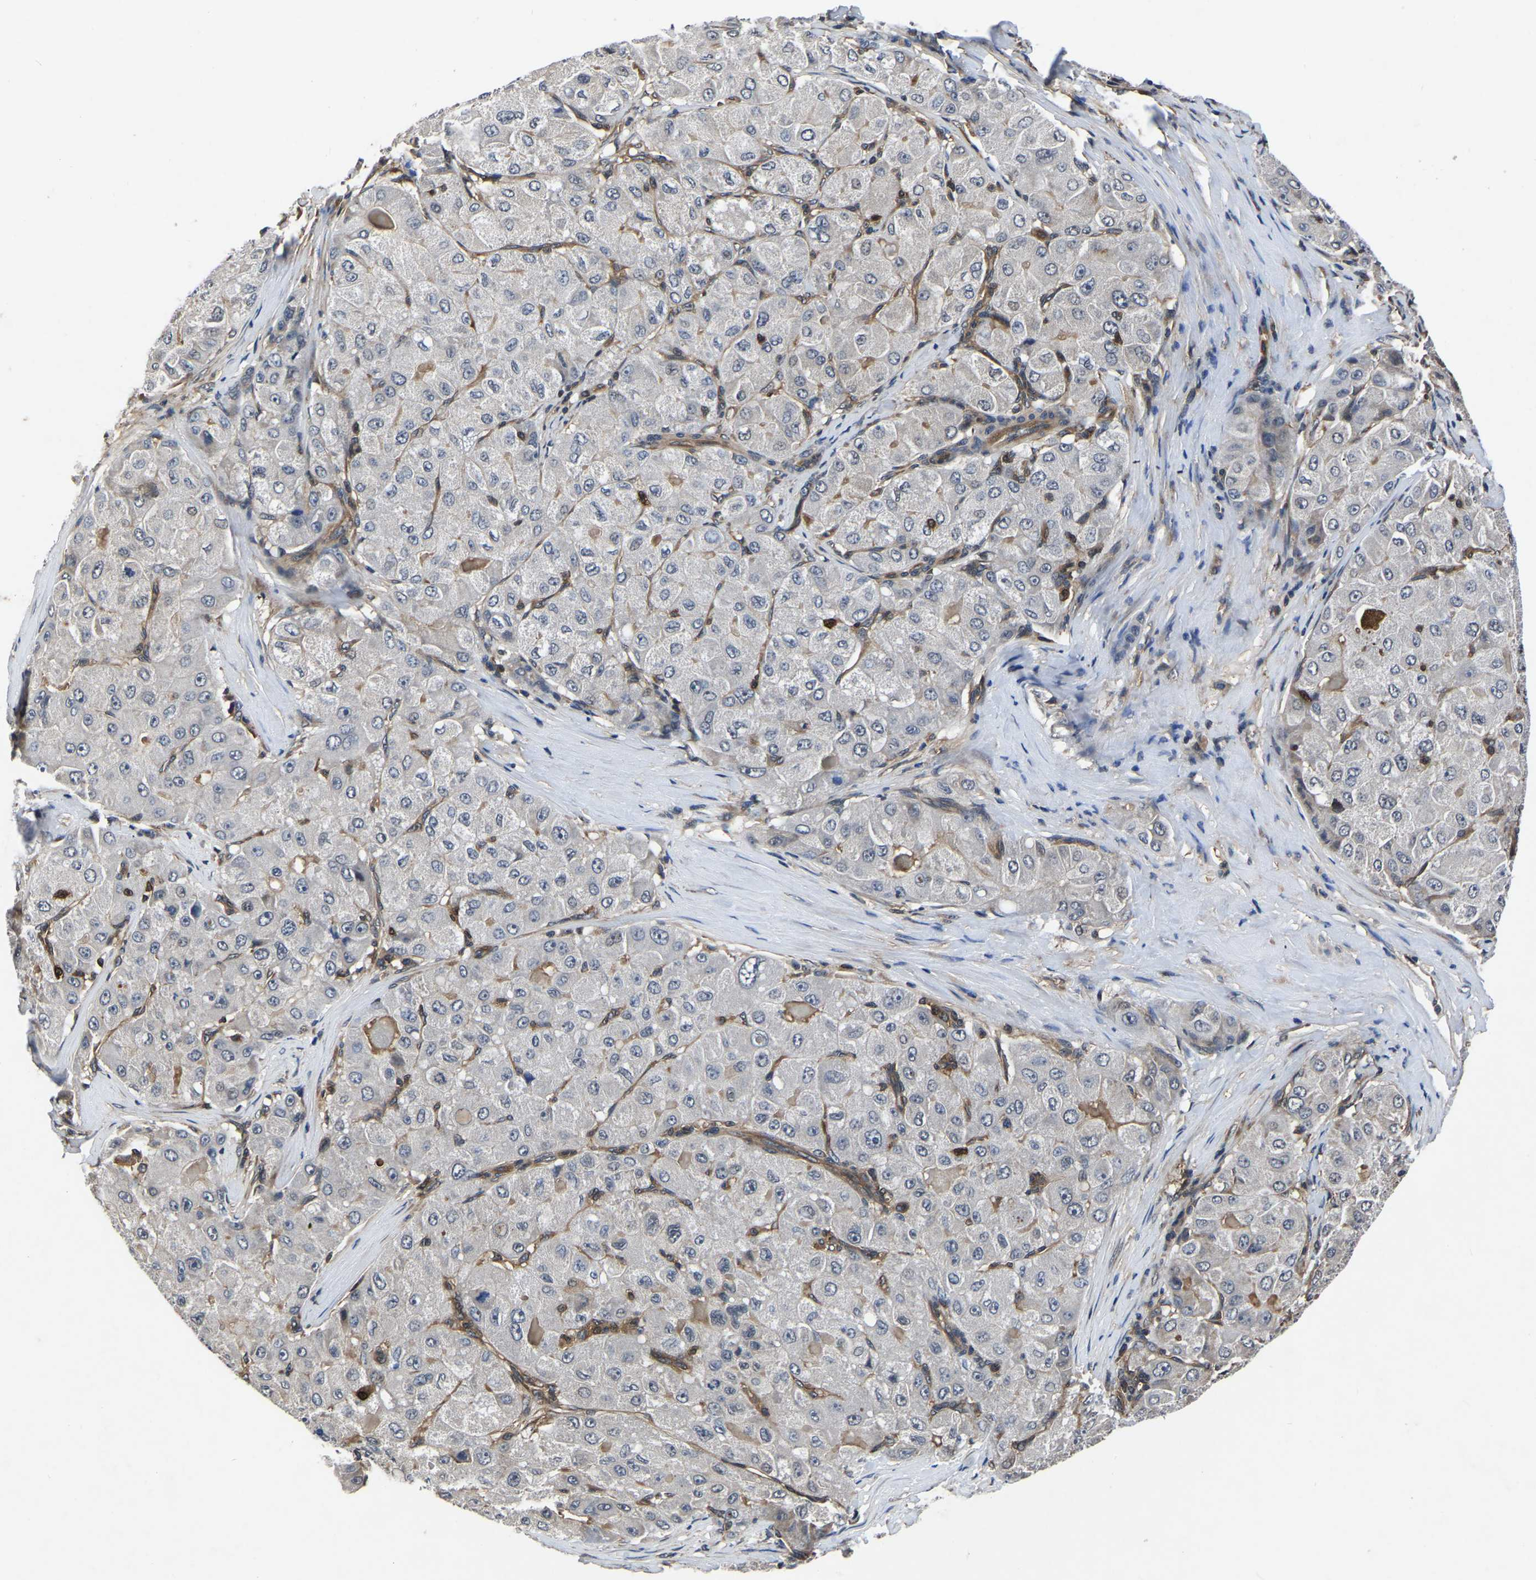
{"staining": {"intensity": "negative", "quantity": "none", "location": "none"}, "tissue": "liver cancer", "cell_type": "Tumor cells", "image_type": "cancer", "snomed": [{"axis": "morphology", "description": "Carcinoma, Hepatocellular, NOS"}, {"axis": "topography", "description": "Liver"}], "caption": "A micrograph of human liver cancer is negative for staining in tumor cells. Brightfield microscopy of immunohistochemistry stained with DAB (brown) and hematoxylin (blue), captured at high magnification.", "gene": "FGD5", "patient": {"sex": "male", "age": 80}}